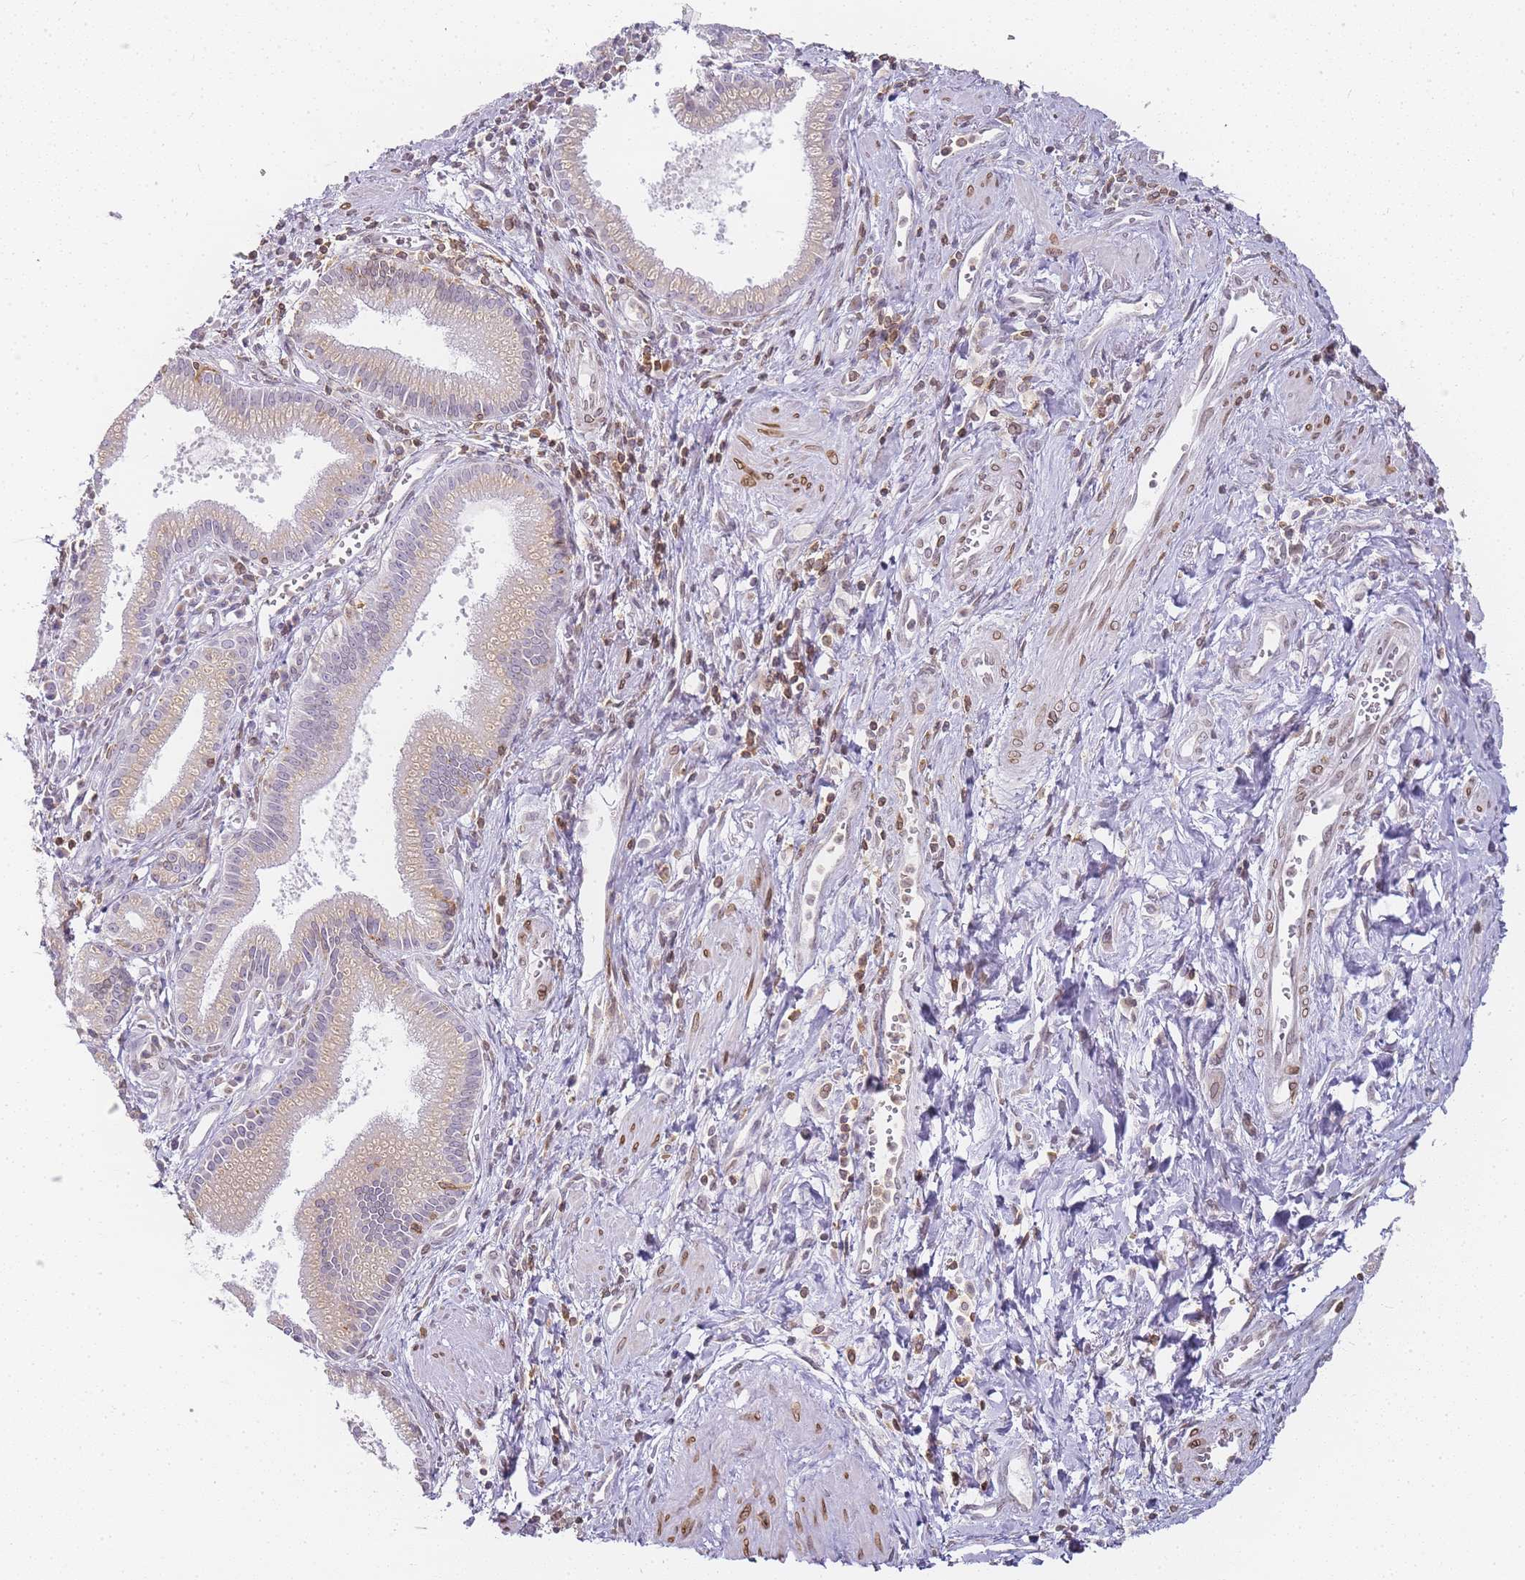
{"staining": {"intensity": "weak", "quantity": "25%-75%", "location": "cytoplasmic/membranous"}, "tissue": "pancreatic cancer", "cell_type": "Tumor cells", "image_type": "cancer", "snomed": [{"axis": "morphology", "description": "Adenocarcinoma, NOS"}, {"axis": "topography", "description": "Pancreas"}], "caption": "Immunohistochemical staining of human pancreatic cancer demonstrates low levels of weak cytoplasmic/membranous staining in about 25%-75% of tumor cells.", "gene": "JAKMIP1", "patient": {"sex": "male", "age": 78}}